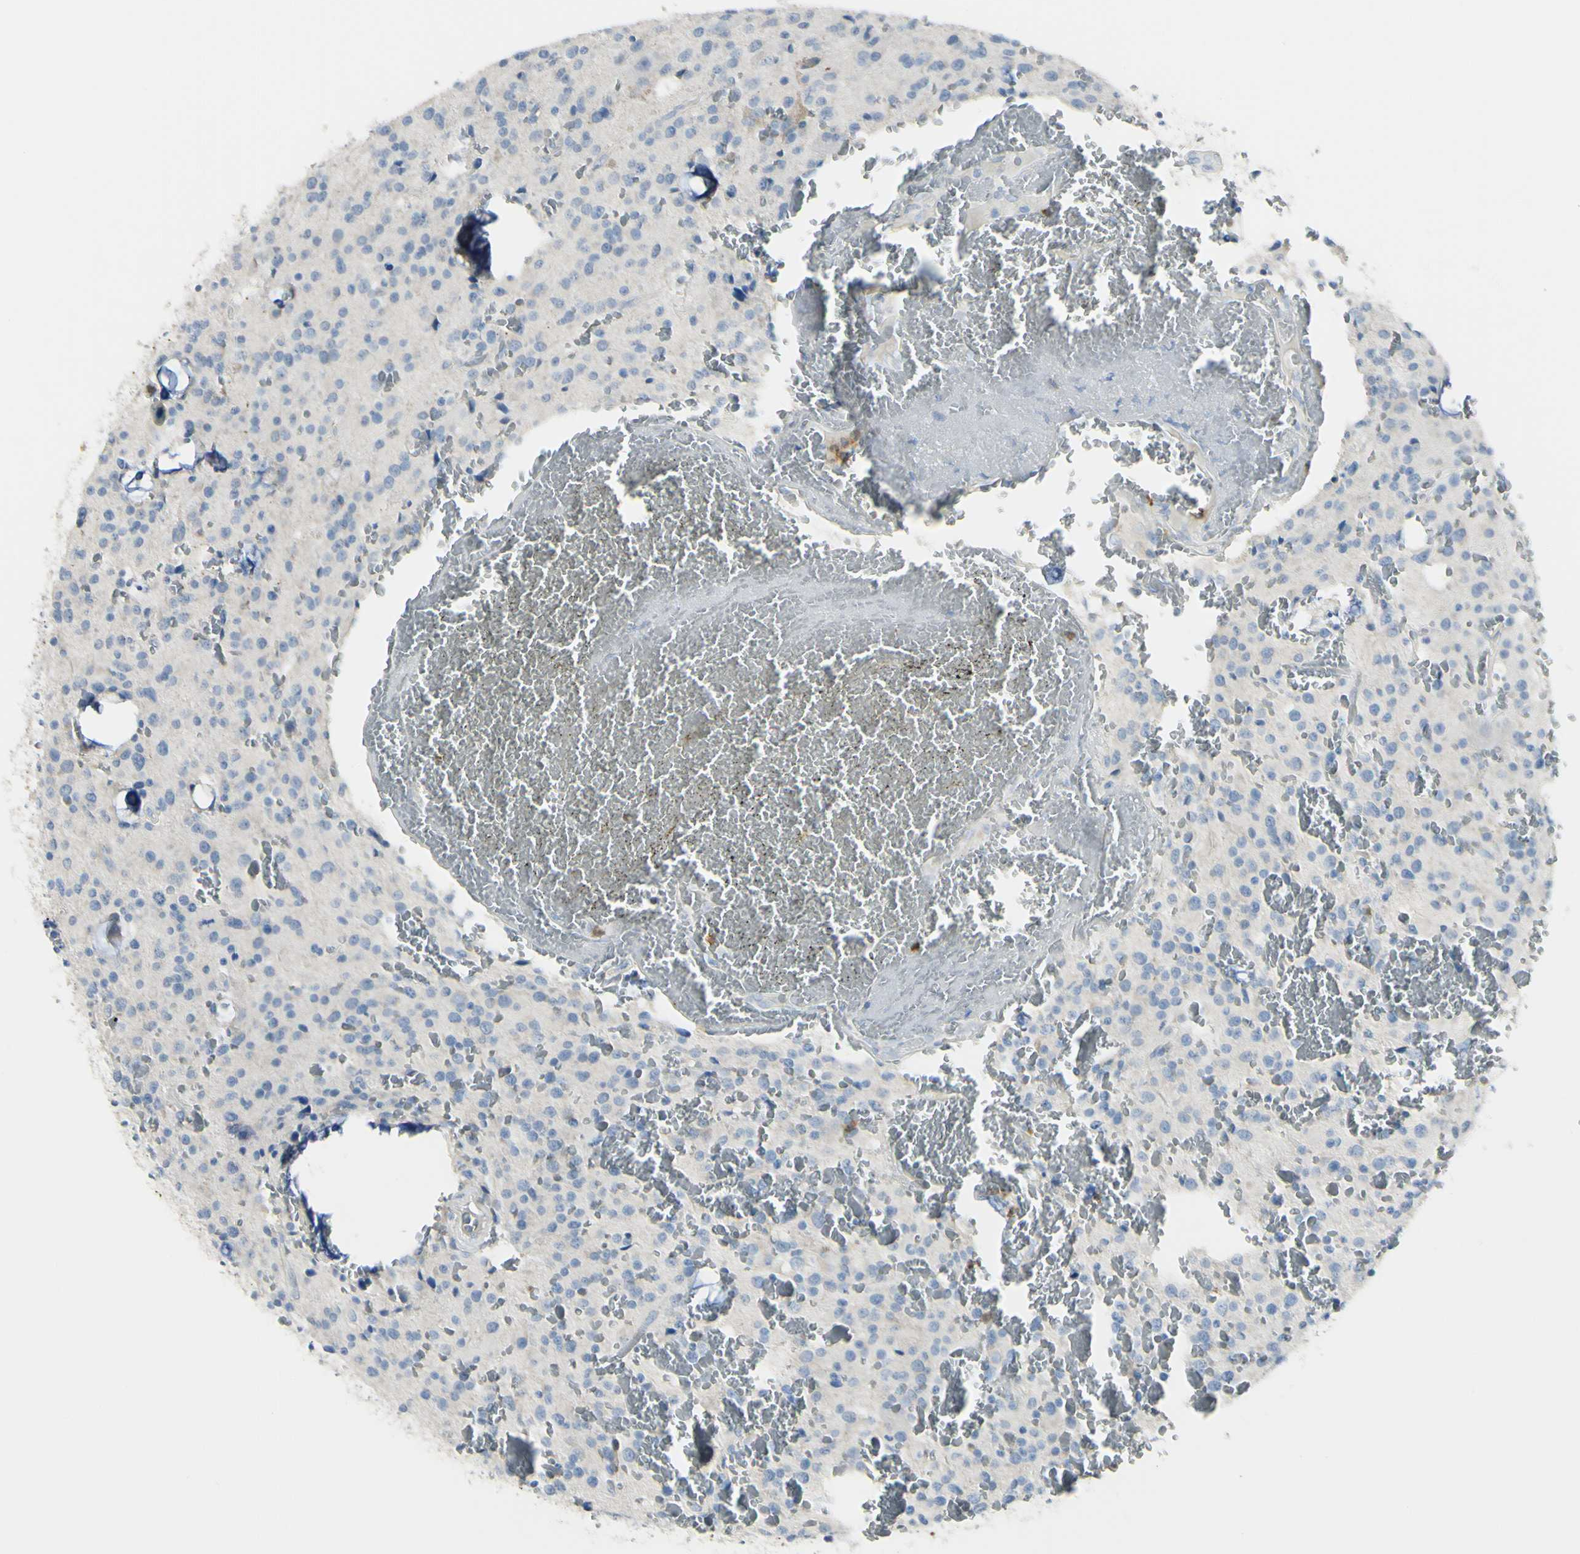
{"staining": {"intensity": "negative", "quantity": "none", "location": "none"}, "tissue": "glioma", "cell_type": "Tumor cells", "image_type": "cancer", "snomed": [{"axis": "morphology", "description": "Glioma, malignant, Low grade"}, {"axis": "topography", "description": "Brain"}], "caption": "IHC micrograph of human glioma stained for a protein (brown), which reveals no staining in tumor cells.", "gene": "ZNF557", "patient": {"sex": "male", "age": 58}}